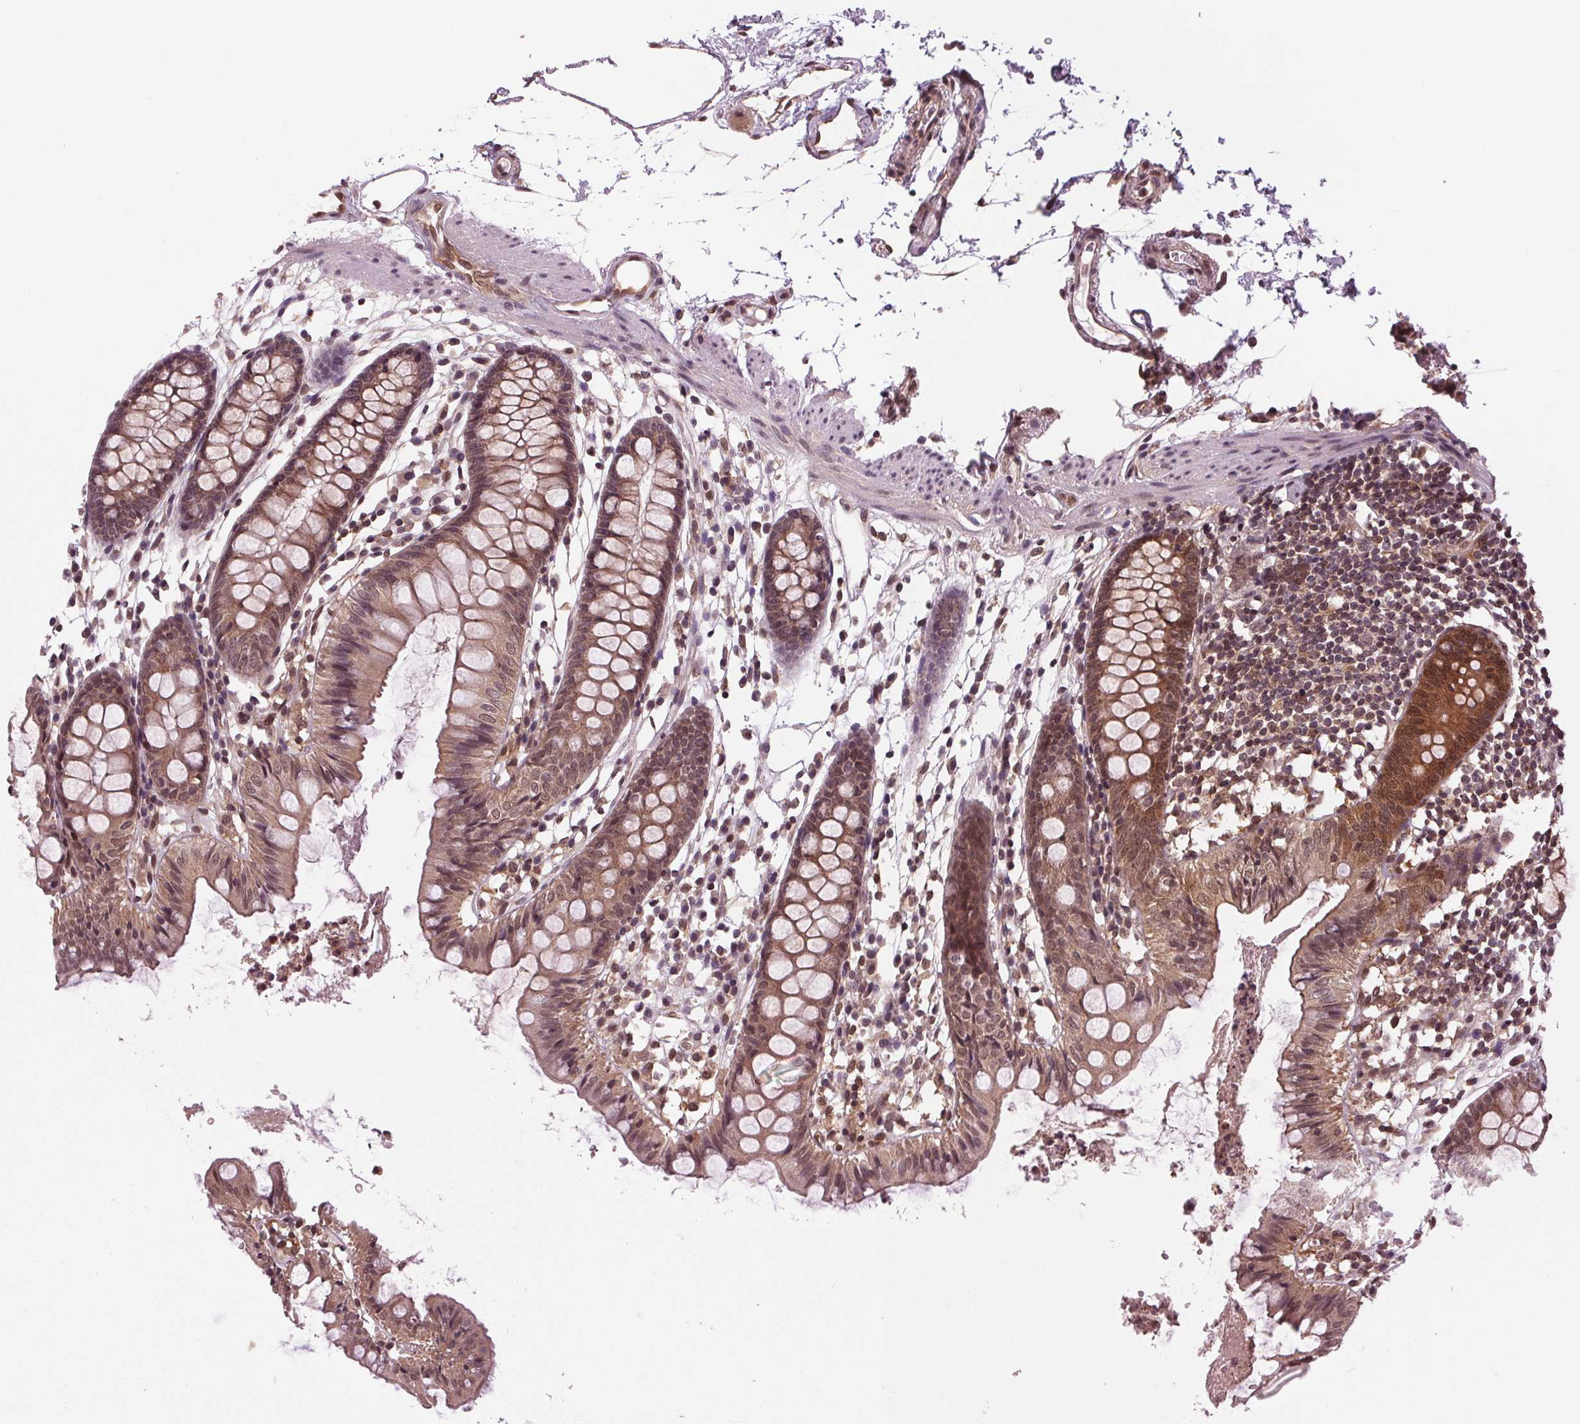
{"staining": {"intensity": "moderate", "quantity": ">75%", "location": "cytoplasmic/membranous"}, "tissue": "colon", "cell_type": "Endothelial cells", "image_type": "normal", "snomed": [{"axis": "morphology", "description": "Normal tissue, NOS"}, {"axis": "topography", "description": "Colon"}], "caption": "Colon stained with IHC demonstrates moderate cytoplasmic/membranous staining in approximately >75% of endothelial cells.", "gene": "STAT3", "patient": {"sex": "female", "age": 84}}